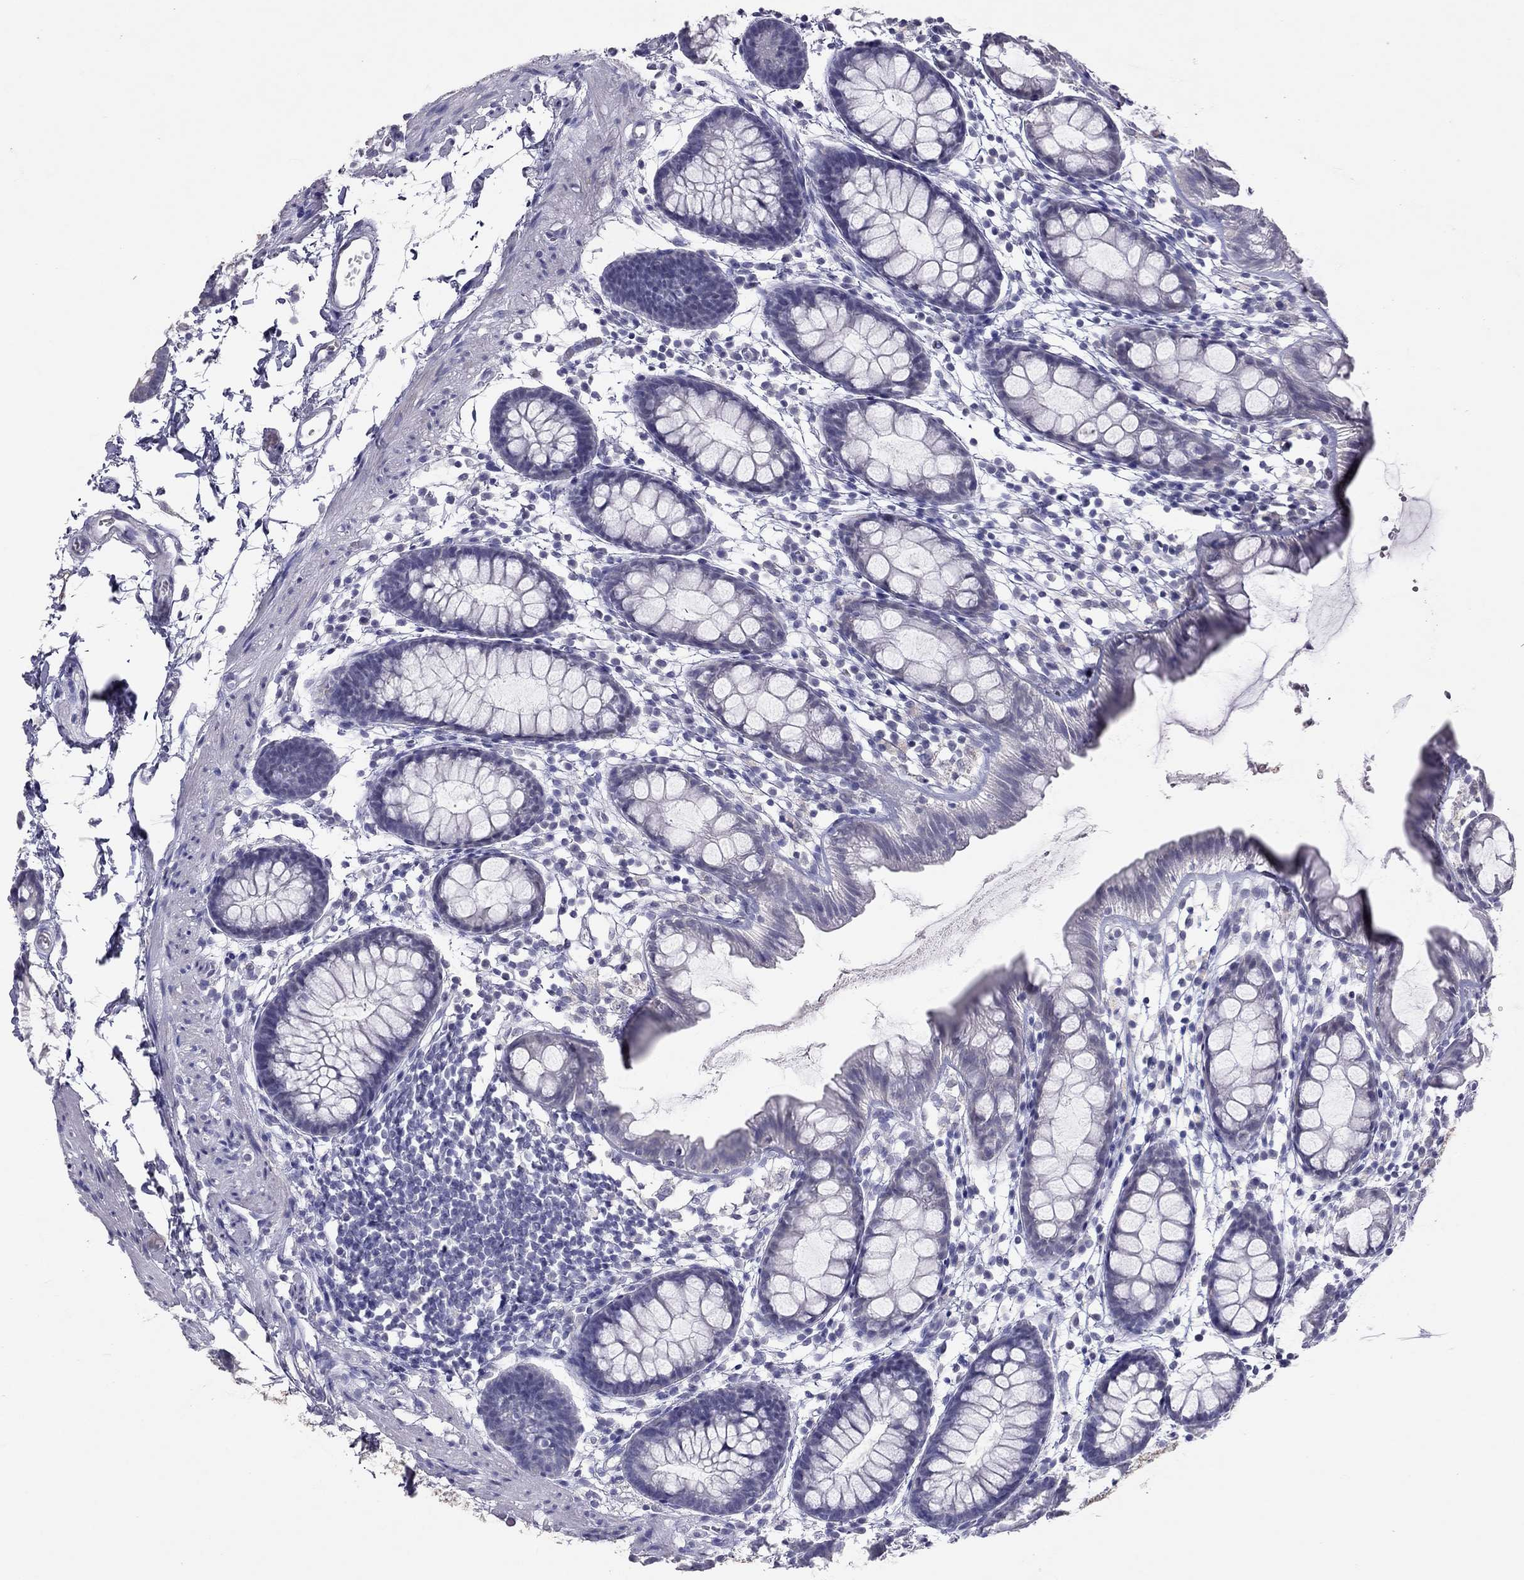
{"staining": {"intensity": "negative", "quantity": "none", "location": "none"}, "tissue": "rectum", "cell_type": "Glandular cells", "image_type": "normal", "snomed": [{"axis": "morphology", "description": "Normal tissue, NOS"}, {"axis": "topography", "description": "Rectum"}], "caption": "The immunohistochemistry histopathology image has no significant staining in glandular cells of rectum. (DAB (3,3'-diaminobenzidine) immunohistochemistry, high magnification).", "gene": "PSMB11", "patient": {"sex": "male", "age": 57}}